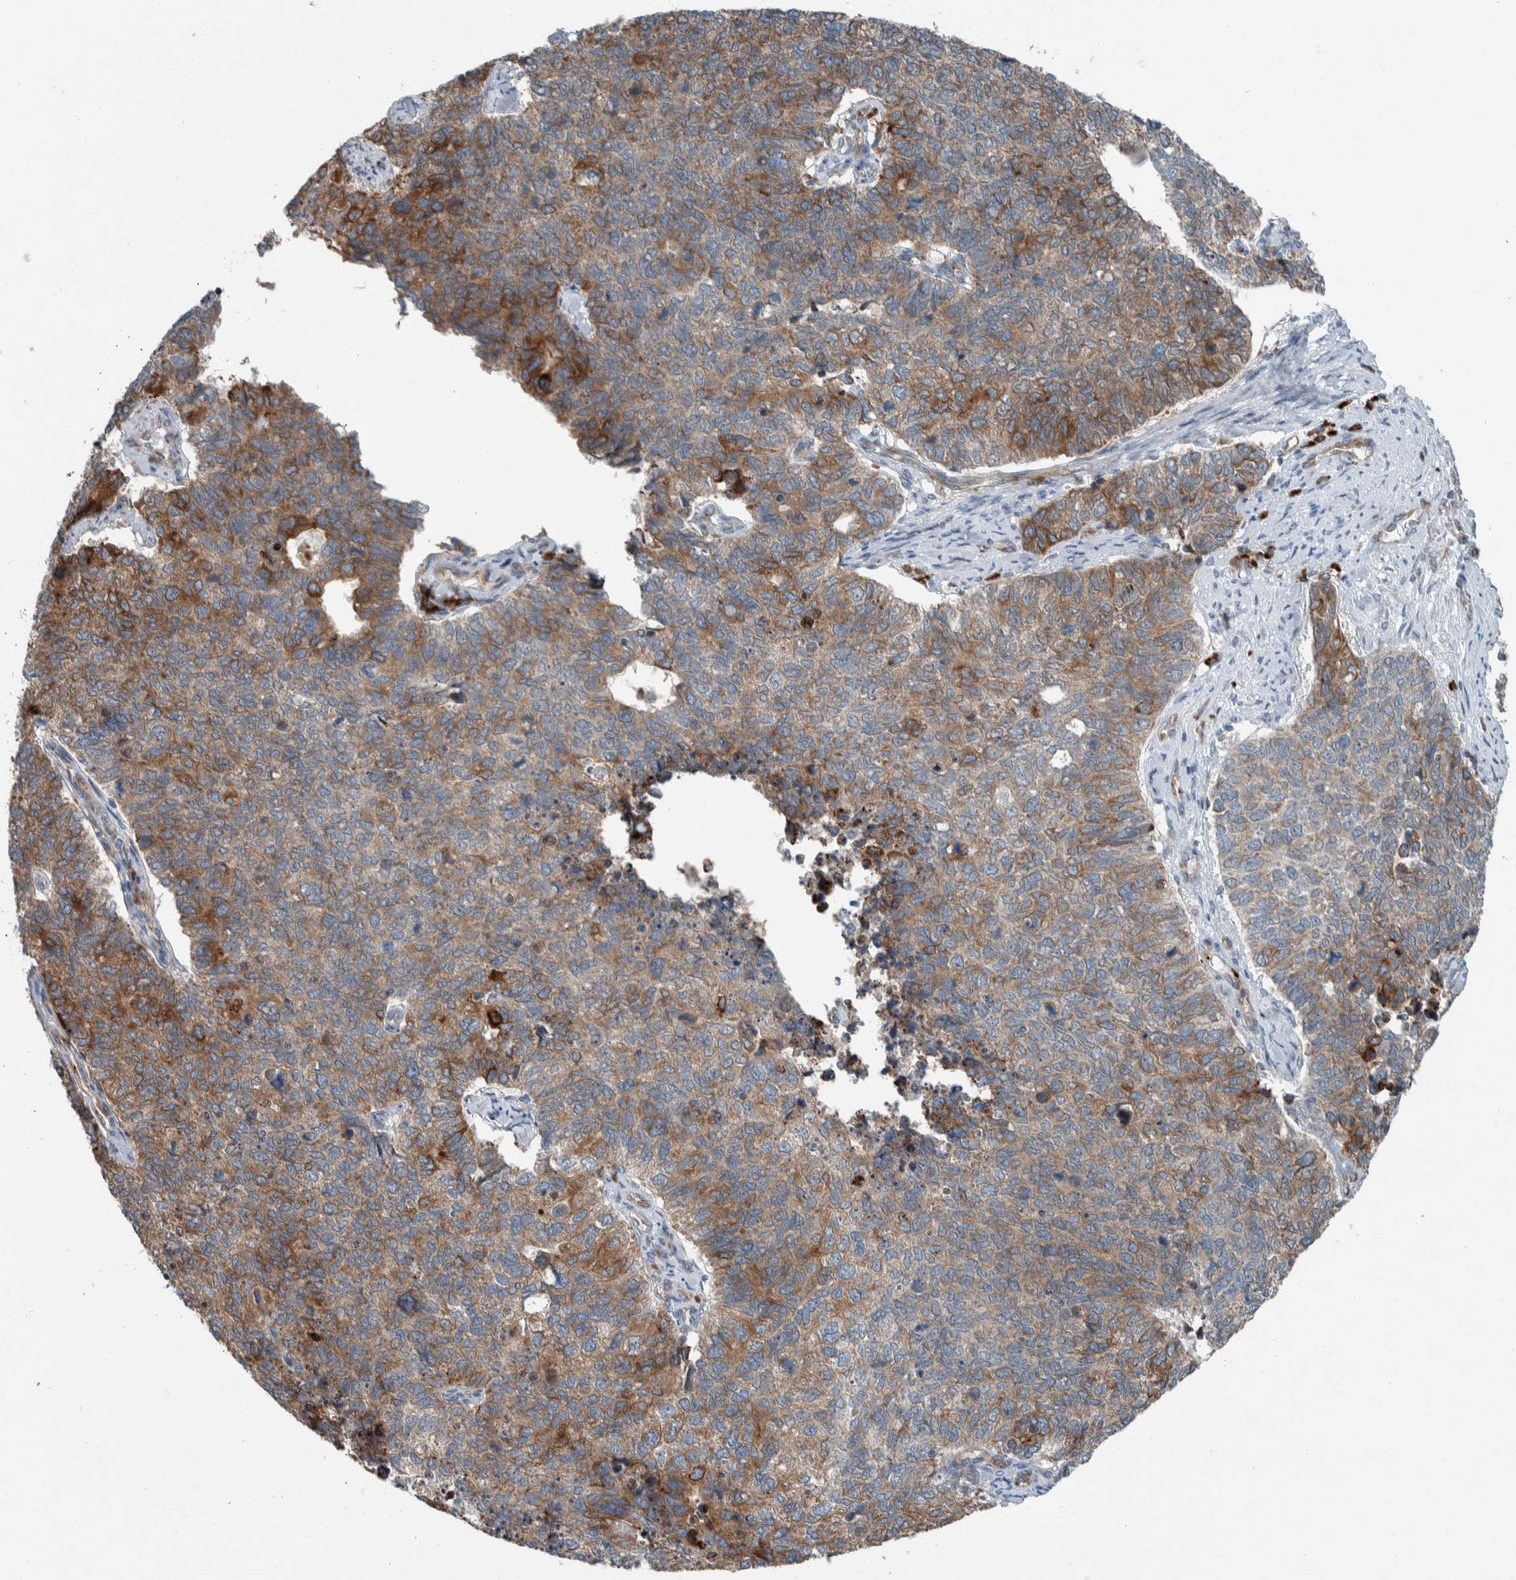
{"staining": {"intensity": "moderate", "quantity": "25%-75%", "location": "cytoplasmic/membranous"}, "tissue": "cervical cancer", "cell_type": "Tumor cells", "image_type": "cancer", "snomed": [{"axis": "morphology", "description": "Squamous cell carcinoma, NOS"}, {"axis": "topography", "description": "Cervix"}], "caption": "Tumor cells demonstrate medium levels of moderate cytoplasmic/membranous positivity in about 25%-75% of cells in human cervical cancer.", "gene": "USP25", "patient": {"sex": "female", "age": 63}}